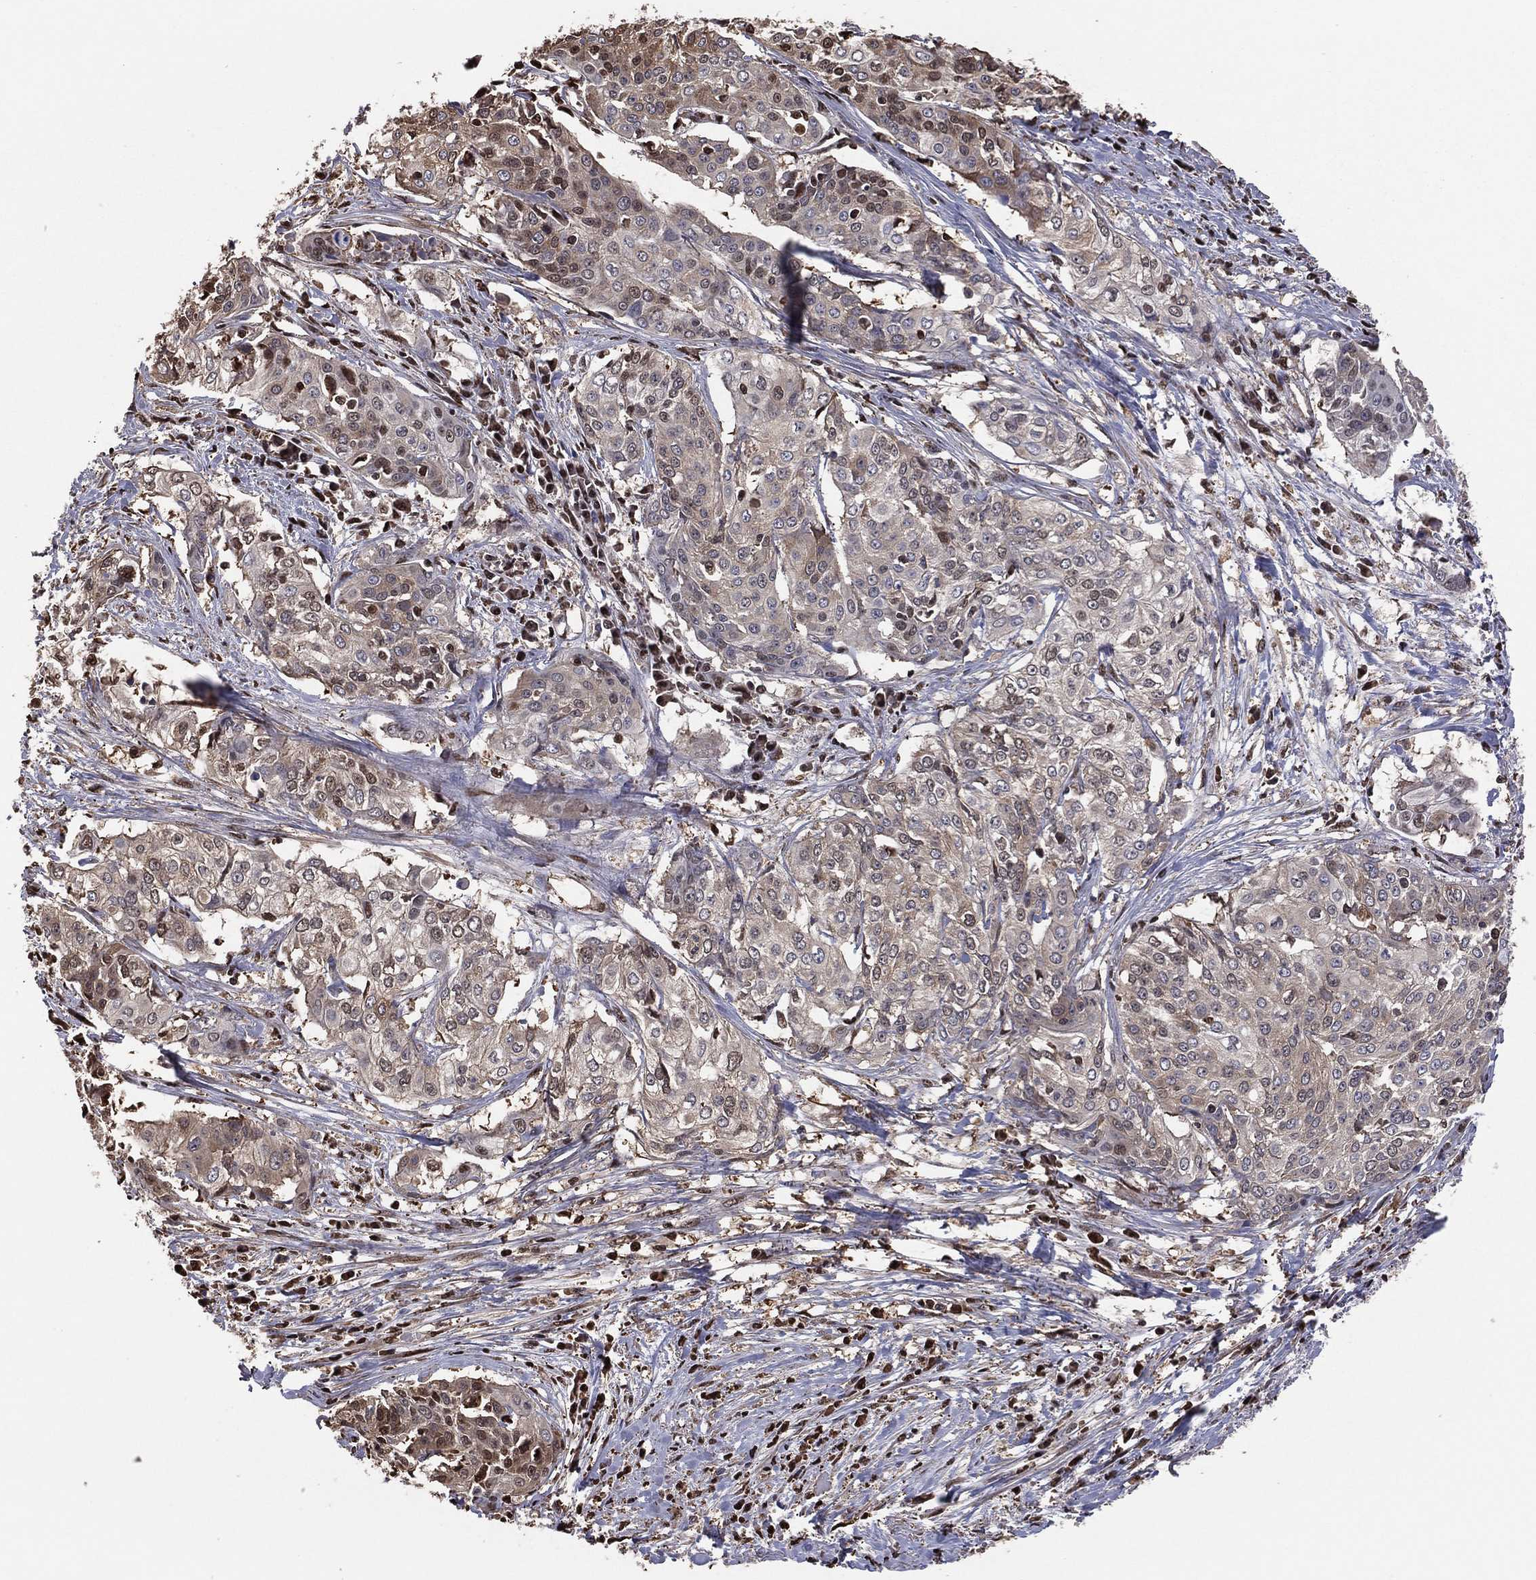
{"staining": {"intensity": "moderate", "quantity": "<25%", "location": "cytoplasmic/membranous,nuclear"}, "tissue": "cervical cancer", "cell_type": "Tumor cells", "image_type": "cancer", "snomed": [{"axis": "morphology", "description": "Squamous cell carcinoma, NOS"}, {"axis": "topography", "description": "Cervix"}], "caption": "IHC (DAB) staining of cervical squamous cell carcinoma reveals moderate cytoplasmic/membranous and nuclear protein staining in about <25% of tumor cells. The staining is performed using DAB (3,3'-diaminobenzidine) brown chromogen to label protein expression. The nuclei are counter-stained blue using hematoxylin.", "gene": "GAPDH", "patient": {"sex": "female", "age": 39}}